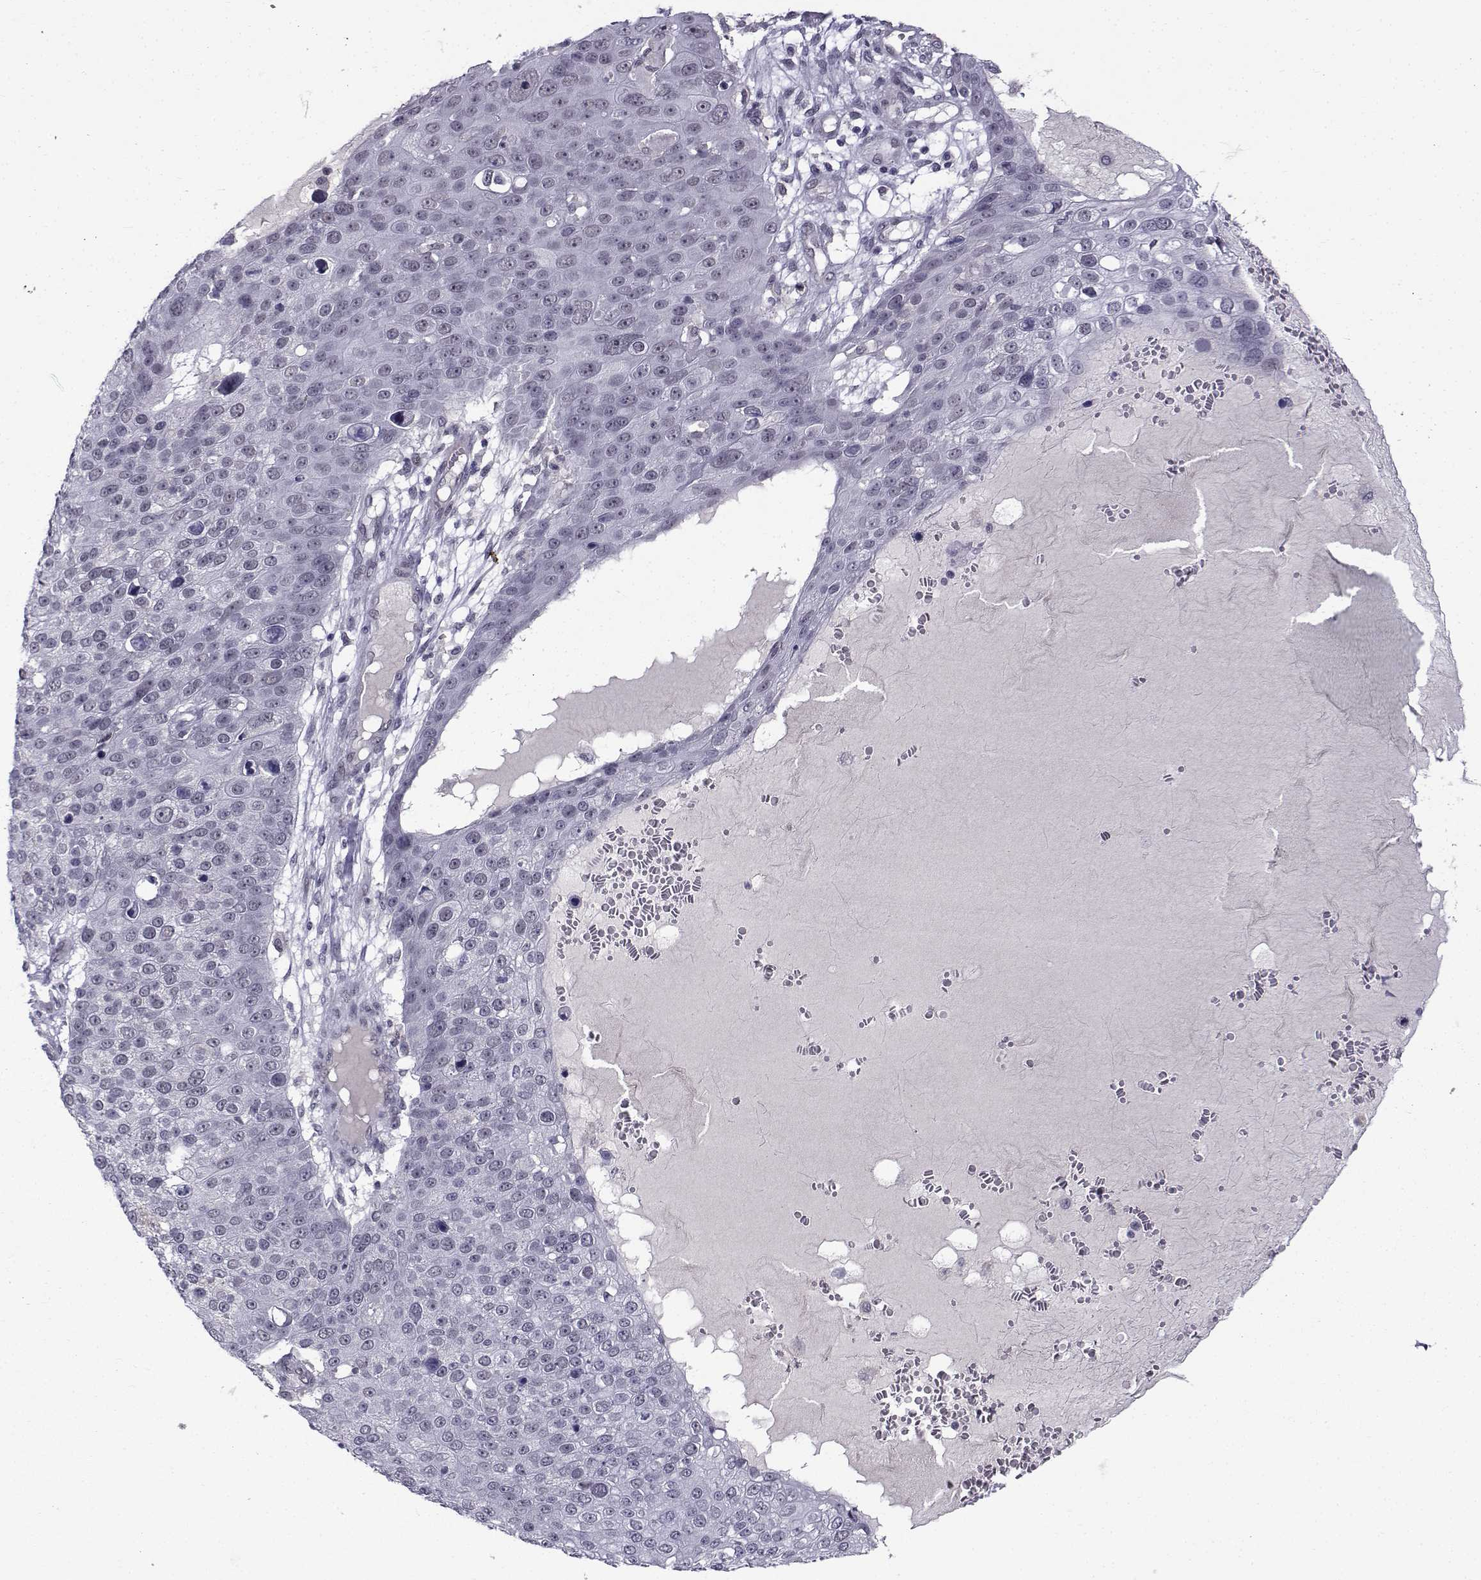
{"staining": {"intensity": "negative", "quantity": "none", "location": "none"}, "tissue": "skin cancer", "cell_type": "Tumor cells", "image_type": "cancer", "snomed": [{"axis": "morphology", "description": "Squamous cell carcinoma, NOS"}, {"axis": "topography", "description": "Skin"}], "caption": "This is a histopathology image of IHC staining of squamous cell carcinoma (skin), which shows no positivity in tumor cells. (DAB IHC with hematoxylin counter stain).", "gene": "RBM24", "patient": {"sex": "male", "age": 71}}